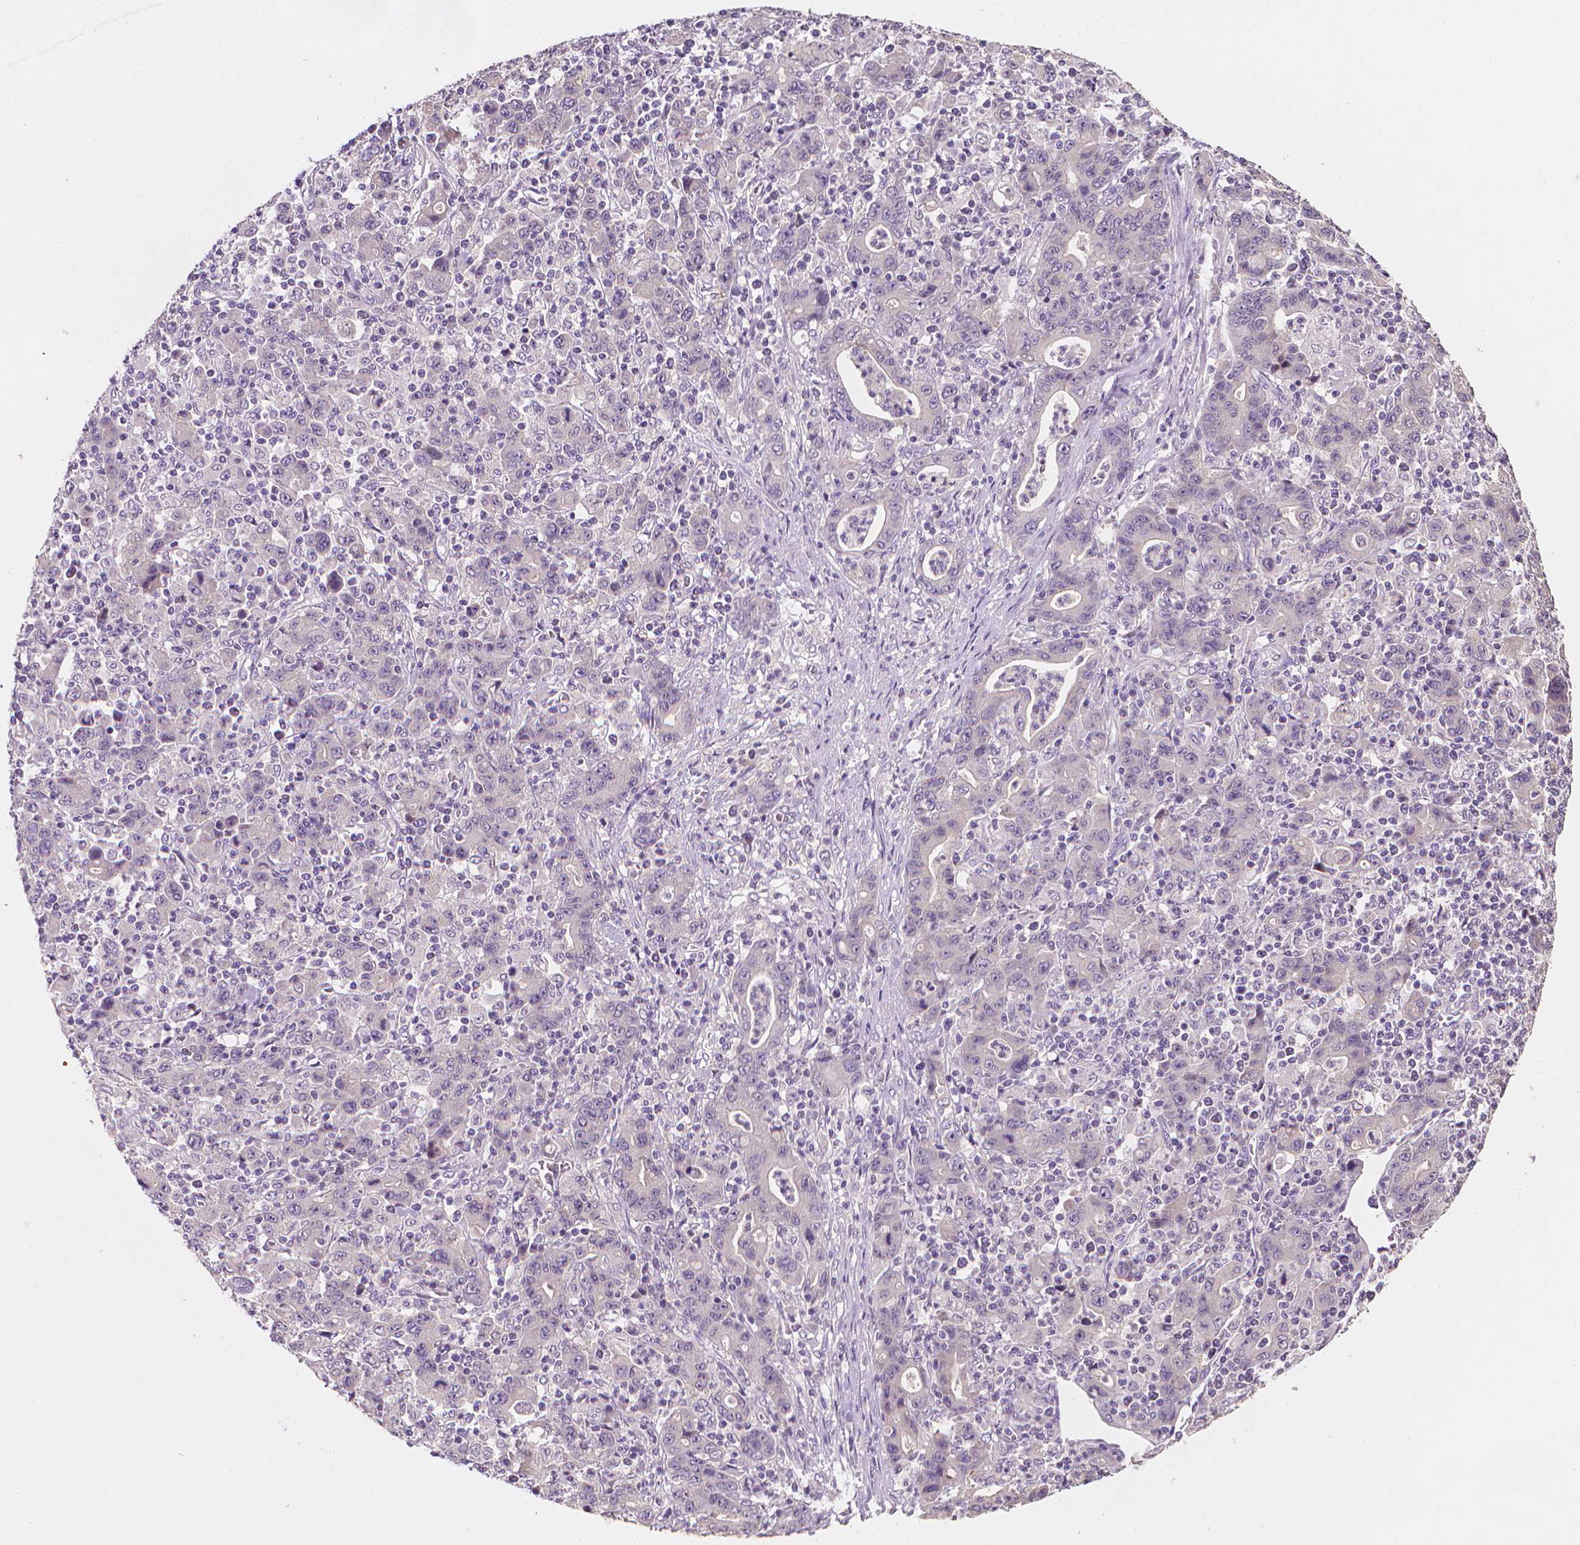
{"staining": {"intensity": "negative", "quantity": "none", "location": "none"}, "tissue": "stomach cancer", "cell_type": "Tumor cells", "image_type": "cancer", "snomed": [{"axis": "morphology", "description": "Adenocarcinoma, NOS"}, {"axis": "topography", "description": "Stomach, upper"}], "caption": "A high-resolution histopathology image shows immunohistochemistry (IHC) staining of adenocarcinoma (stomach), which demonstrates no significant staining in tumor cells.", "gene": "FASN", "patient": {"sex": "male", "age": 69}}